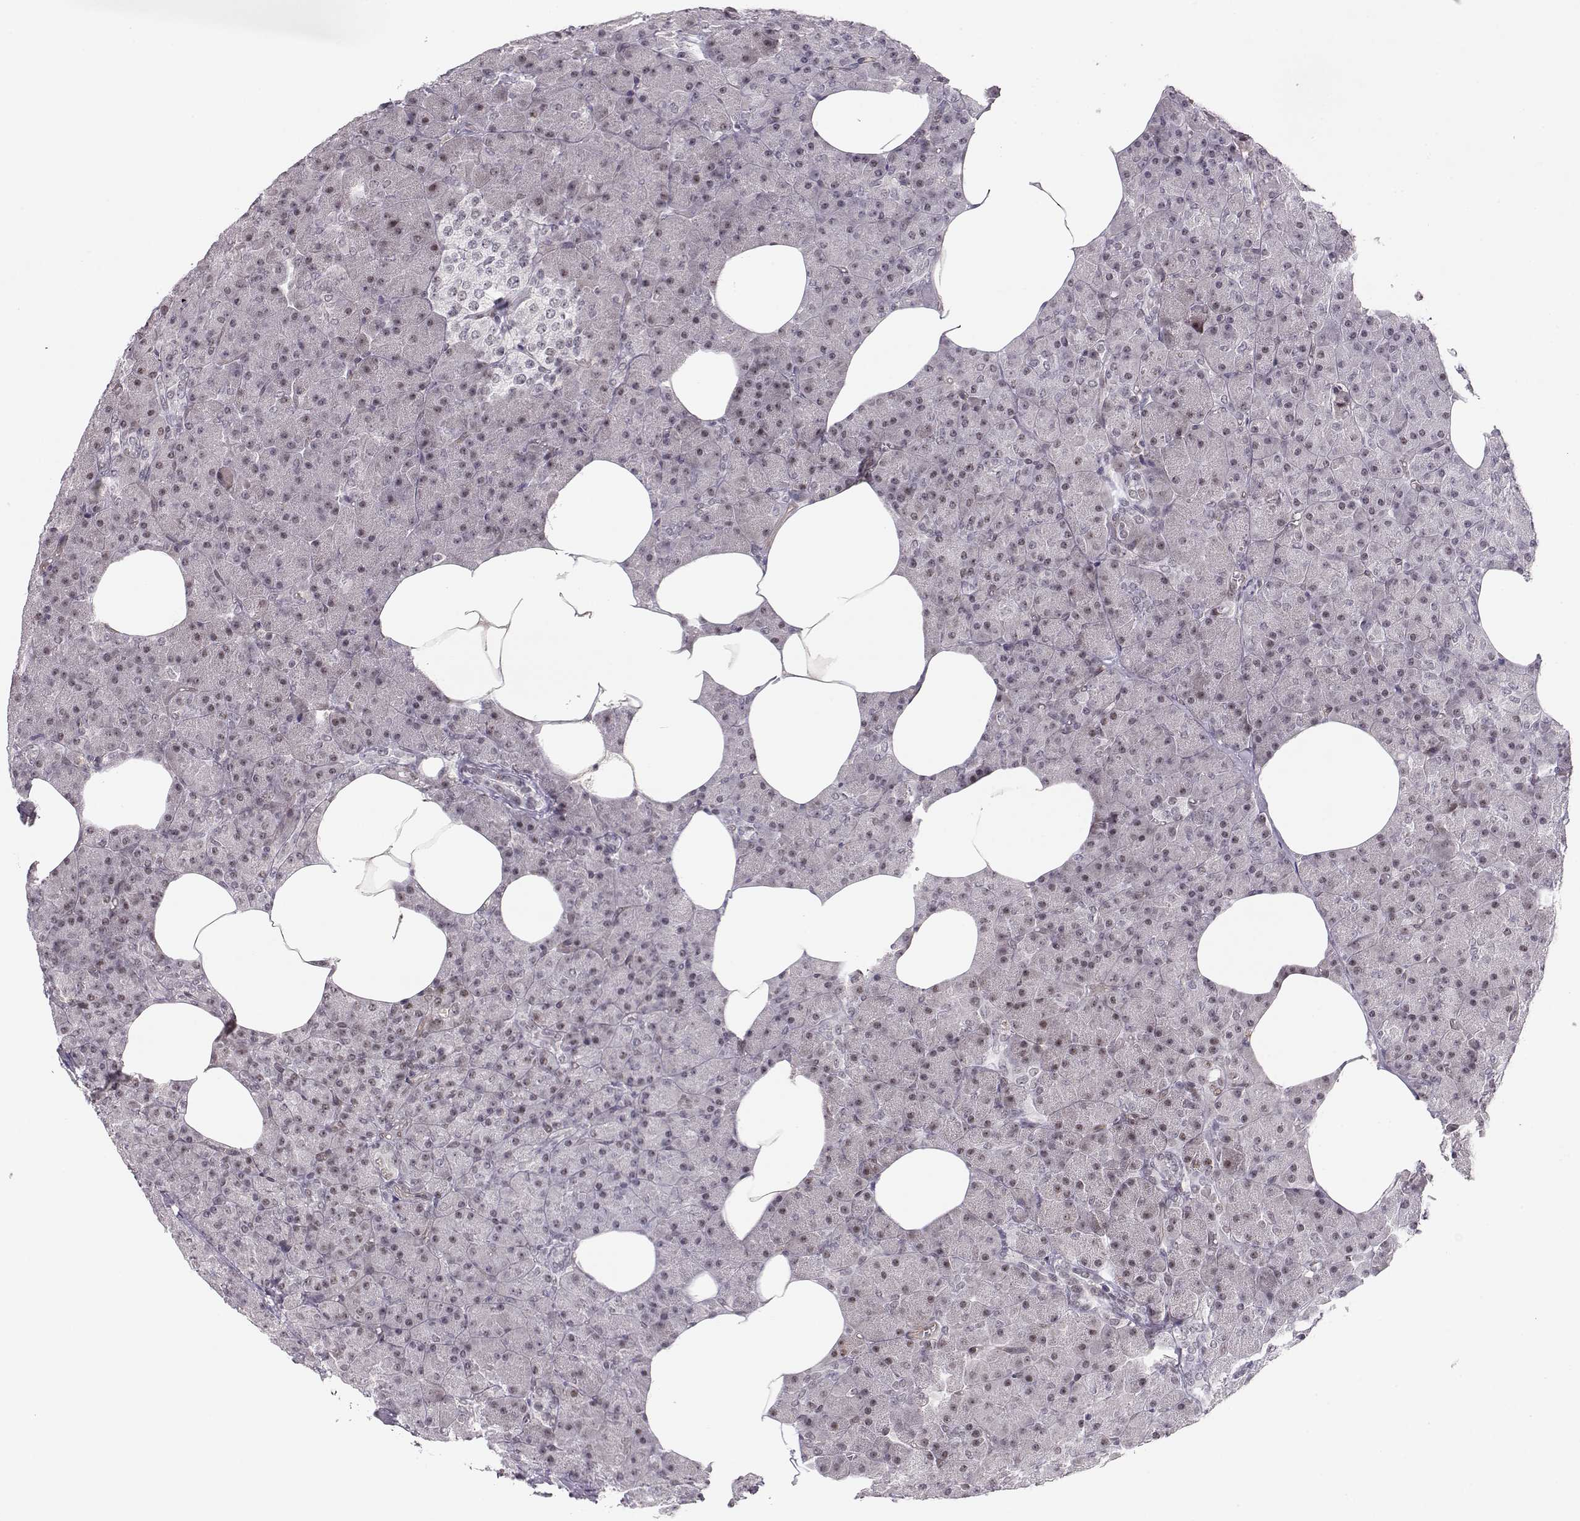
{"staining": {"intensity": "strong", "quantity": "<25%", "location": "nuclear"}, "tissue": "pancreas", "cell_type": "Exocrine glandular cells", "image_type": "normal", "snomed": [{"axis": "morphology", "description": "Normal tissue, NOS"}, {"axis": "topography", "description": "Pancreas"}], "caption": "Protein expression analysis of unremarkable human pancreas reveals strong nuclear expression in approximately <25% of exocrine glandular cells. Ihc stains the protein in brown and the nuclei are stained blue.", "gene": "CIR1", "patient": {"sex": "female", "age": 45}}